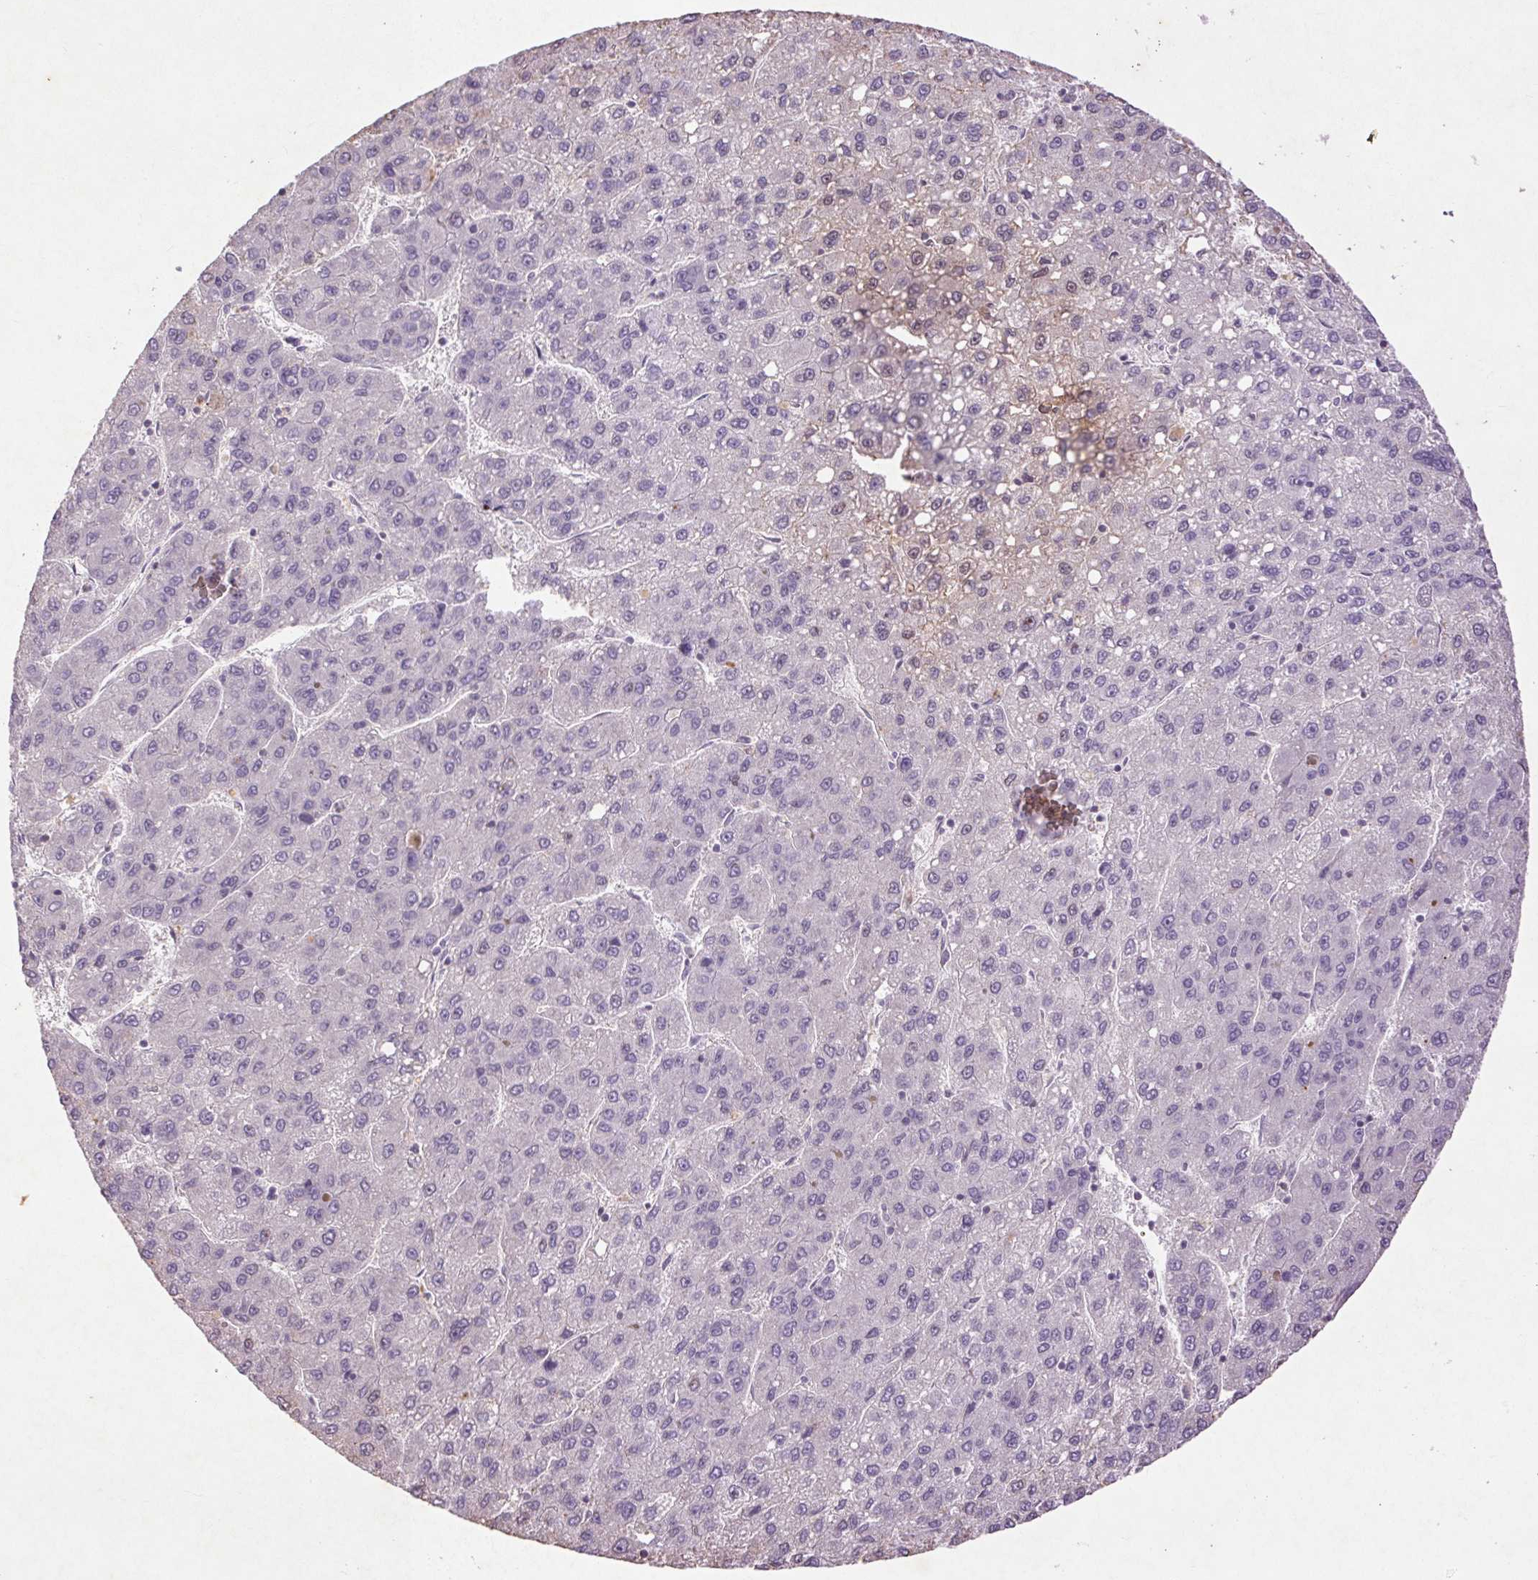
{"staining": {"intensity": "negative", "quantity": "none", "location": "none"}, "tissue": "liver cancer", "cell_type": "Tumor cells", "image_type": "cancer", "snomed": [{"axis": "morphology", "description": "Carcinoma, Hepatocellular, NOS"}, {"axis": "topography", "description": "Liver"}], "caption": "A photomicrograph of human liver hepatocellular carcinoma is negative for staining in tumor cells. (Immunohistochemistry (ihc), brightfield microscopy, high magnification).", "gene": "FNDC7", "patient": {"sex": "female", "age": 82}}